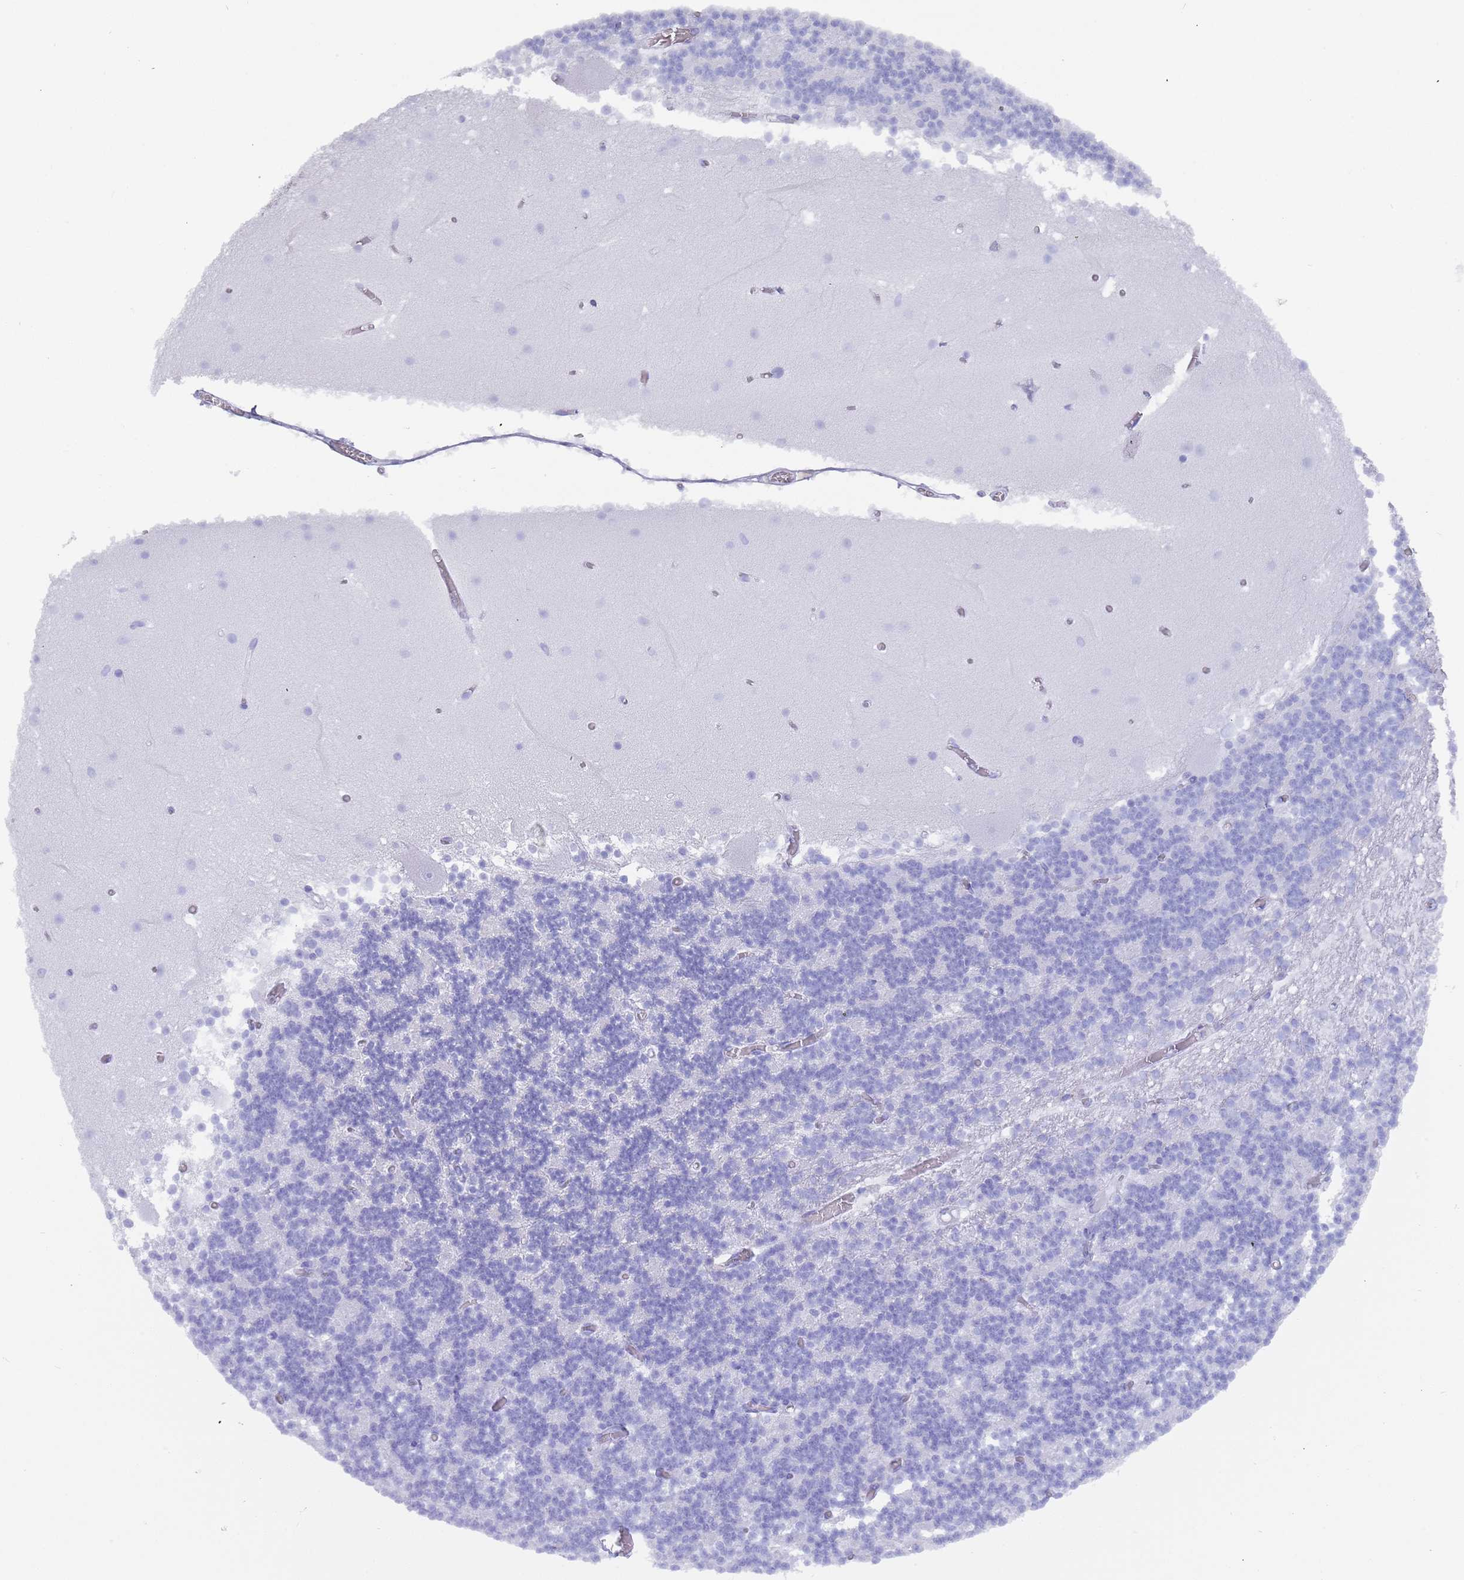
{"staining": {"intensity": "negative", "quantity": "none", "location": "none"}, "tissue": "cerebellum", "cell_type": "Cells in granular layer", "image_type": "normal", "snomed": [{"axis": "morphology", "description": "Normal tissue, NOS"}, {"axis": "topography", "description": "Cerebellum"}], "caption": "High magnification brightfield microscopy of benign cerebellum stained with DAB (brown) and counterstained with hematoxylin (blue): cells in granular layer show no significant positivity. (Brightfield microscopy of DAB immunohistochemistry (IHC) at high magnification).", "gene": "MYADML2", "patient": {"sex": "female", "age": 28}}